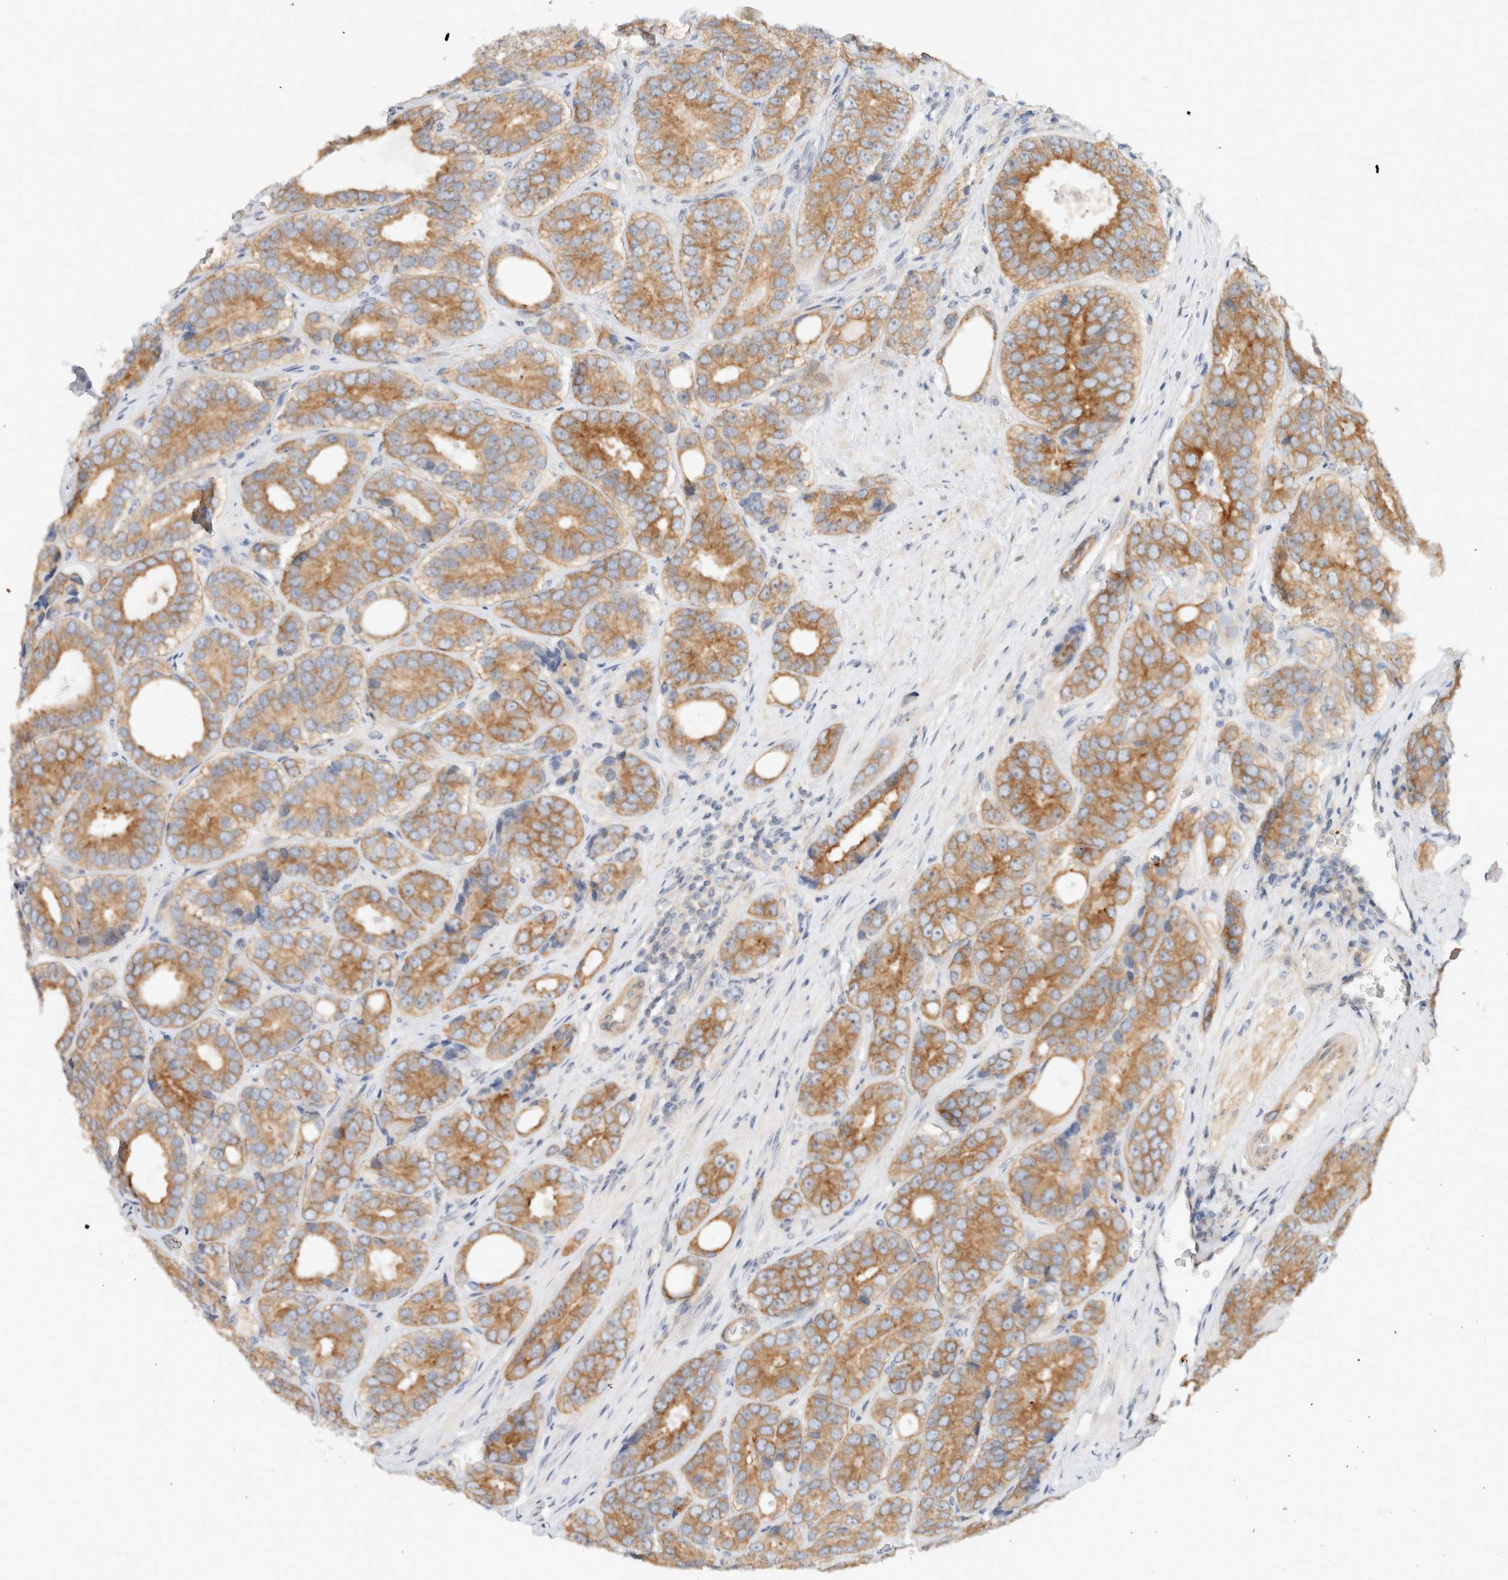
{"staining": {"intensity": "moderate", "quantity": ">75%", "location": "cytoplasmic/membranous"}, "tissue": "prostate cancer", "cell_type": "Tumor cells", "image_type": "cancer", "snomed": [{"axis": "morphology", "description": "Adenocarcinoma, High grade"}, {"axis": "topography", "description": "Prostate"}], "caption": "High-grade adenocarcinoma (prostate) stained with a protein marker displays moderate staining in tumor cells.", "gene": "MARK3", "patient": {"sex": "male", "age": 56}}